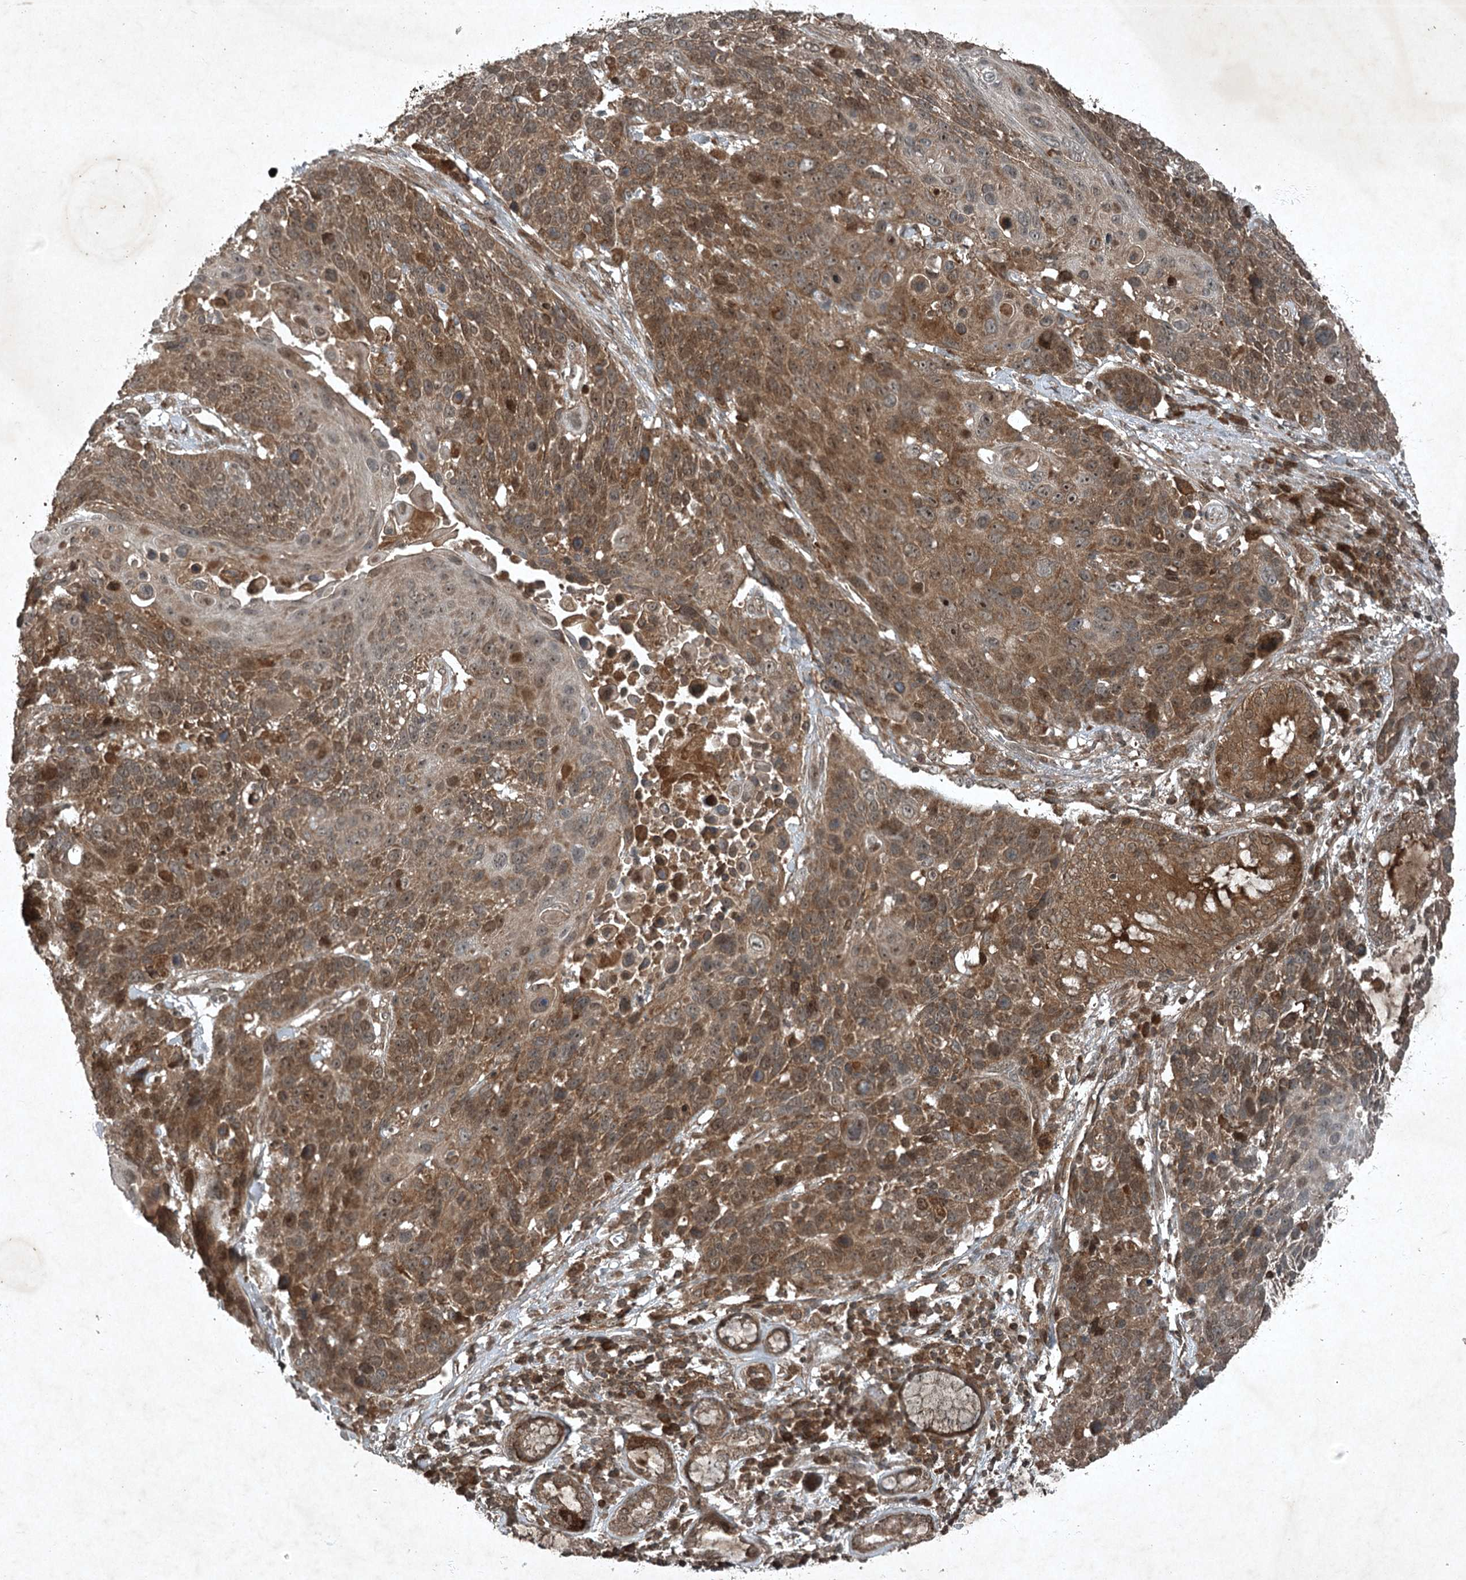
{"staining": {"intensity": "moderate", "quantity": ">75%", "location": "cytoplasmic/membranous,nuclear"}, "tissue": "lung cancer", "cell_type": "Tumor cells", "image_type": "cancer", "snomed": [{"axis": "morphology", "description": "Squamous cell carcinoma, NOS"}, {"axis": "topography", "description": "Lung"}], "caption": "Human lung cancer stained for a protein (brown) exhibits moderate cytoplasmic/membranous and nuclear positive staining in approximately >75% of tumor cells.", "gene": "UNC93A", "patient": {"sex": "male", "age": 66}}